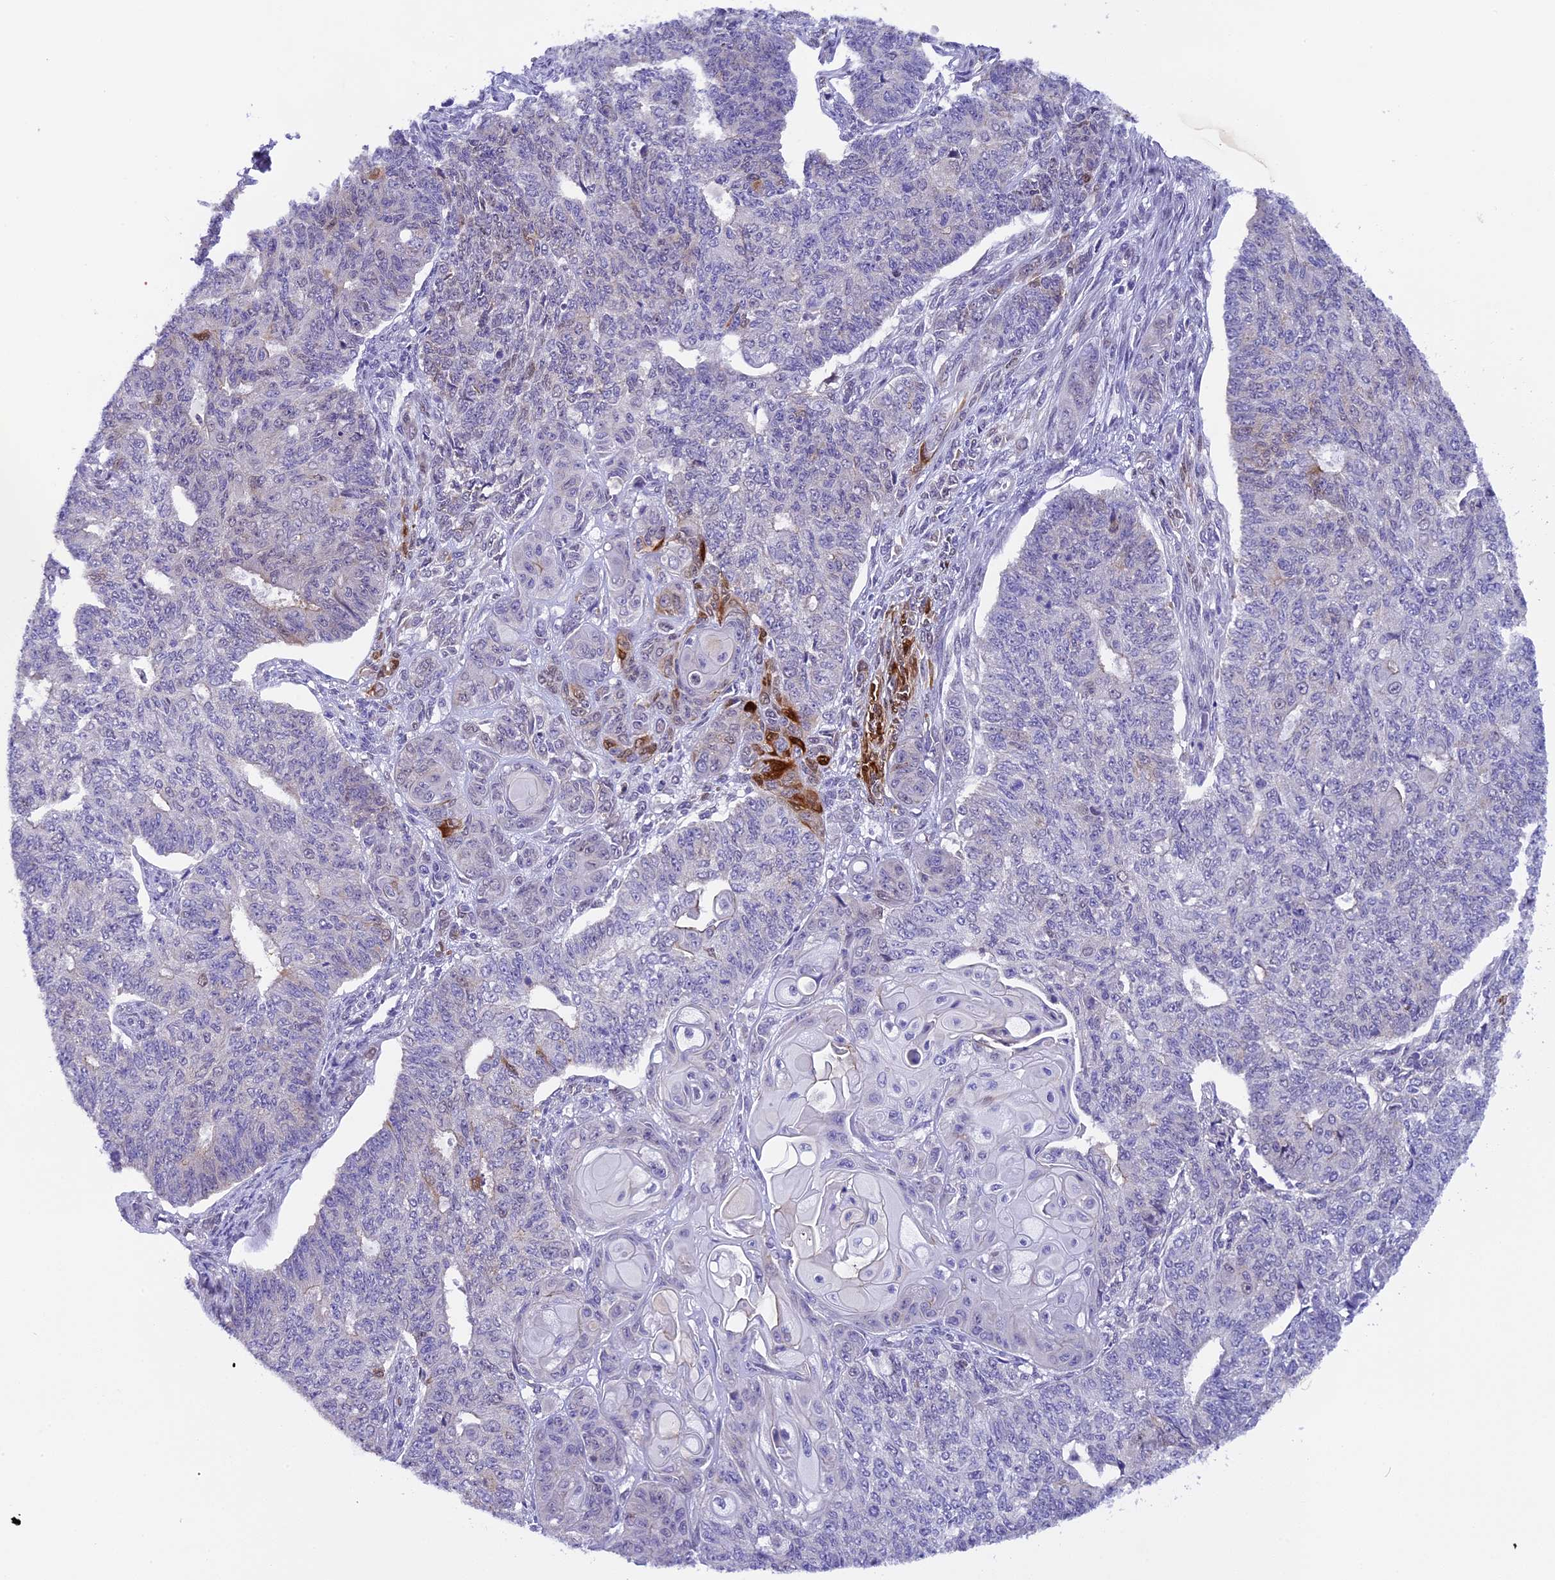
{"staining": {"intensity": "negative", "quantity": "none", "location": "none"}, "tissue": "endometrial cancer", "cell_type": "Tumor cells", "image_type": "cancer", "snomed": [{"axis": "morphology", "description": "Adenocarcinoma, NOS"}, {"axis": "topography", "description": "Endometrium"}], "caption": "Tumor cells are negative for brown protein staining in endometrial cancer.", "gene": "OSGEP", "patient": {"sex": "female", "age": 32}}